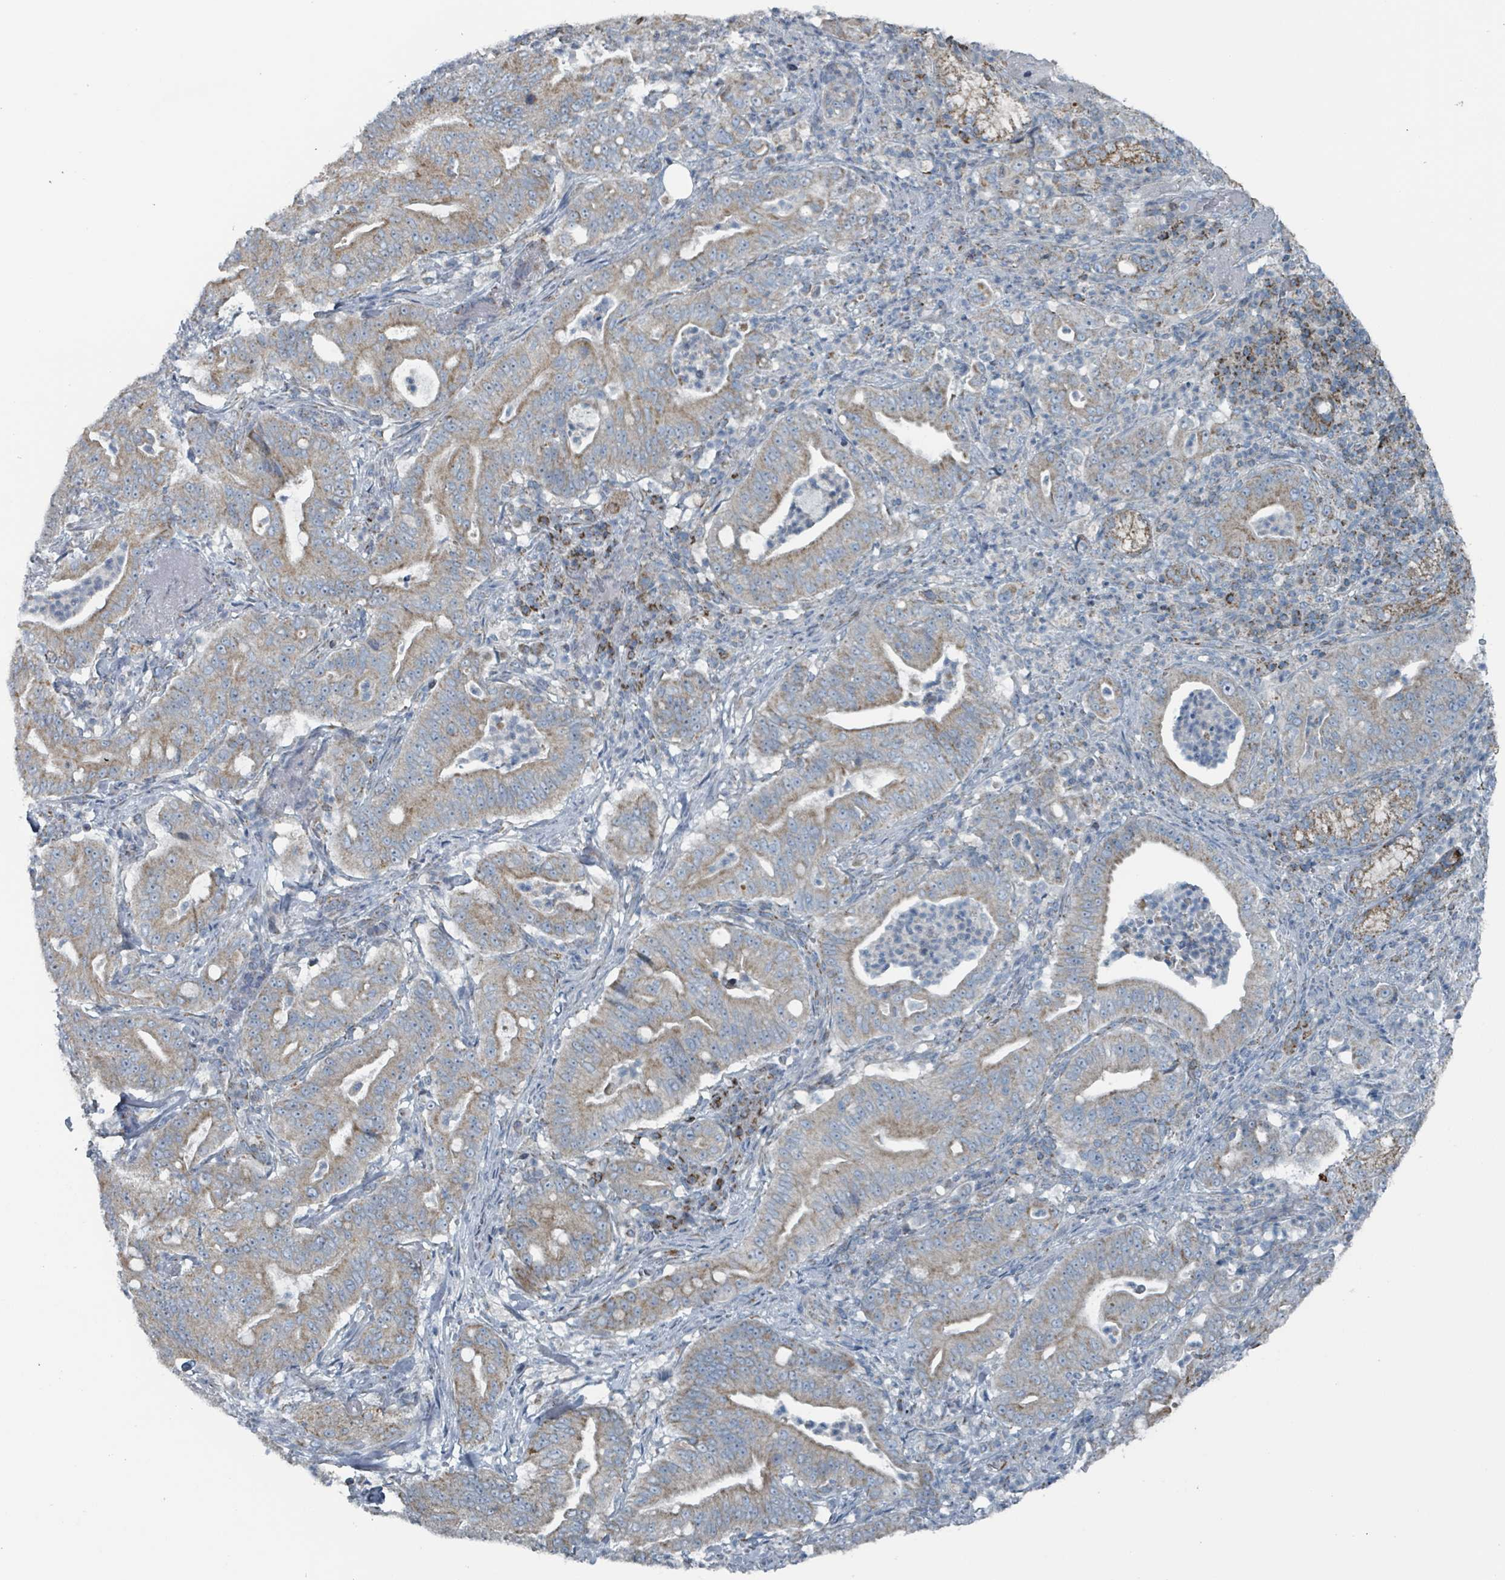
{"staining": {"intensity": "weak", "quantity": ">75%", "location": "cytoplasmic/membranous"}, "tissue": "pancreatic cancer", "cell_type": "Tumor cells", "image_type": "cancer", "snomed": [{"axis": "morphology", "description": "Adenocarcinoma, NOS"}, {"axis": "topography", "description": "Pancreas"}], "caption": "Immunohistochemistry of human adenocarcinoma (pancreatic) displays low levels of weak cytoplasmic/membranous positivity in approximately >75% of tumor cells.", "gene": "ABHD18", "patient": {"sex": "male", "age": 71}}